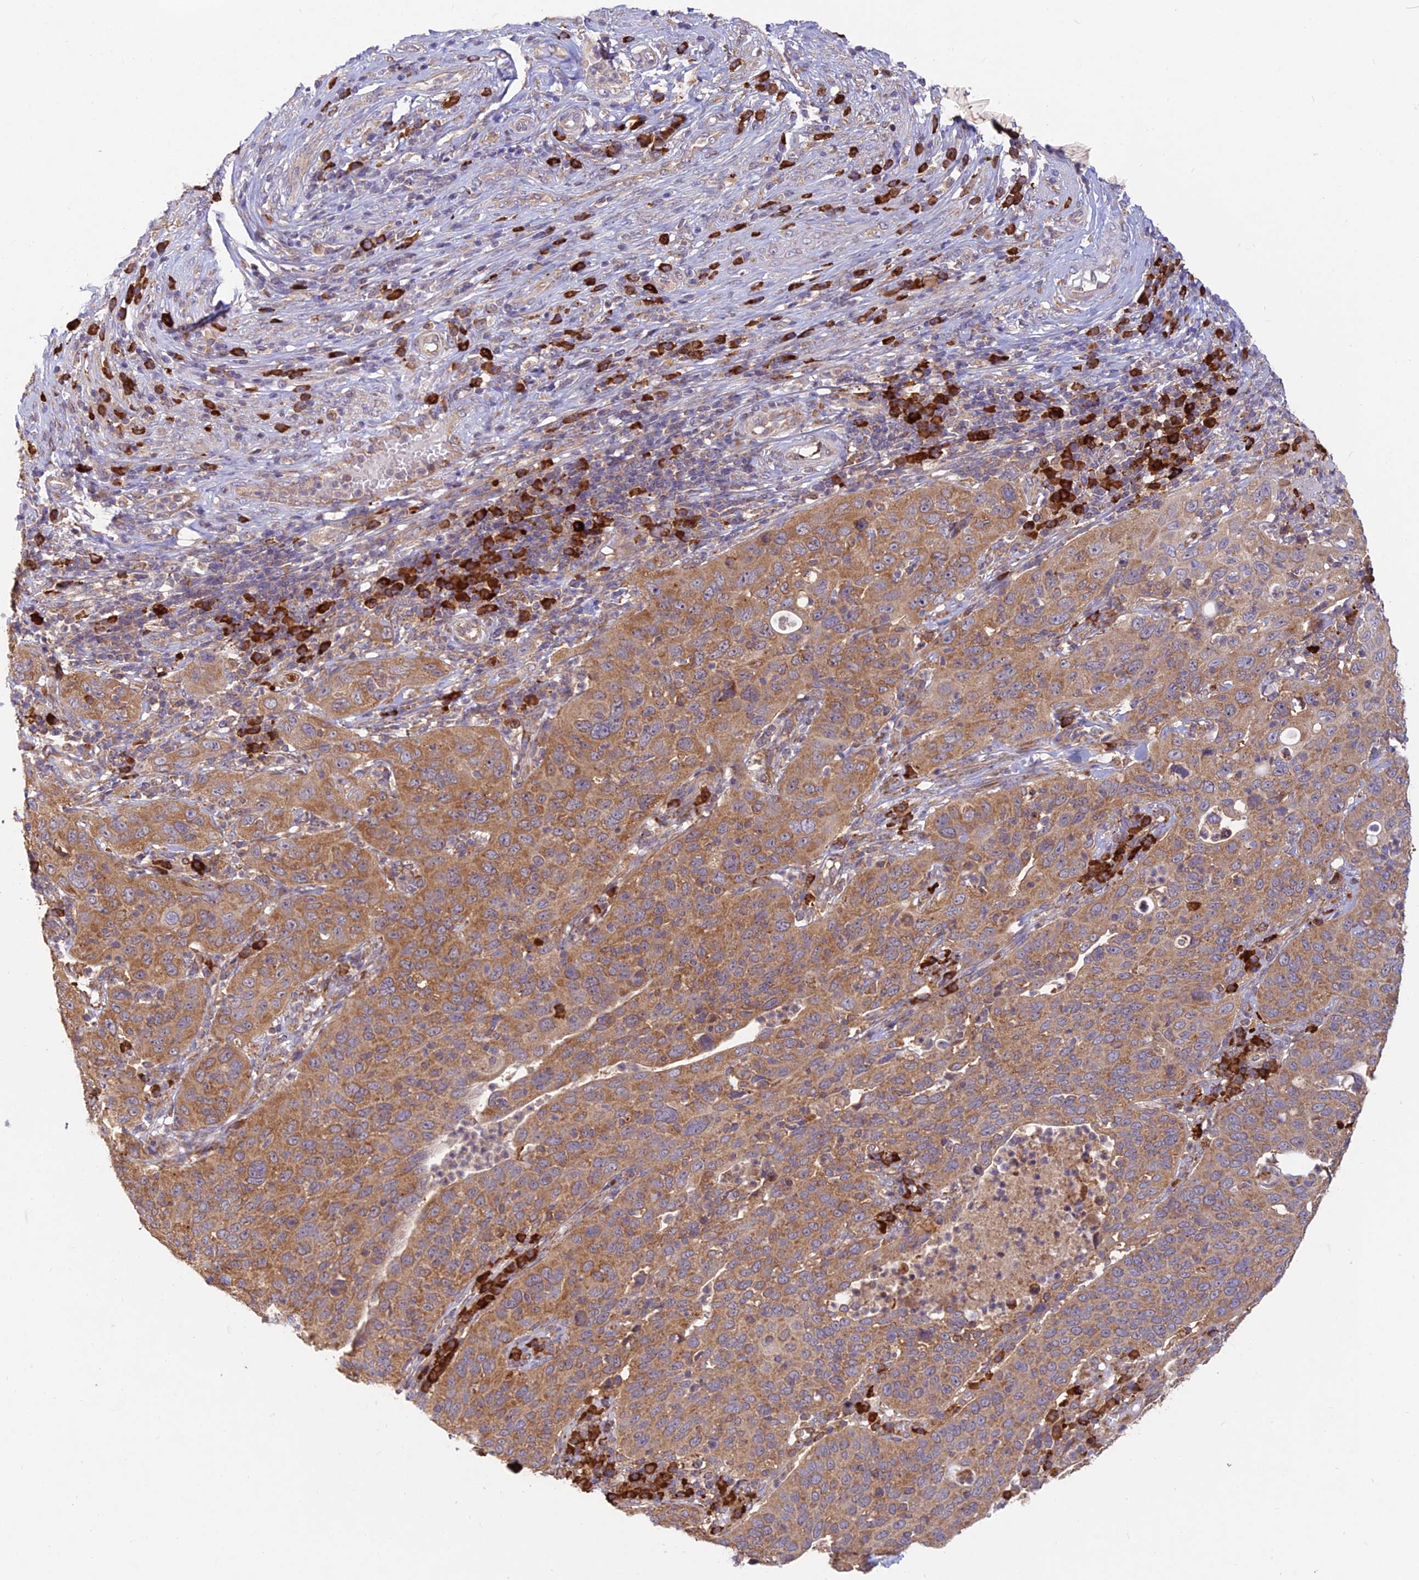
{"staining": {"intensity": "moderate", "quantity": ">75%", "location": "cytoplasmic/membranous"}, "tissue": "cervical cancer", "cell_type": "Tumor cells", "image_type": "cancer", "snomed": [{"axis": "morphology", "description": "Squamous cell carcinoma, NOS"}, {"axis": "topography", "description": "Cervix"}], "caption": "Moderate cytoplasmic/membranous expression for a protein is present in about >75% of tumor cells of cervical cancer using immunohistochemistry.", "gene": "NXNL2", "patient": {"sex": "female", "age": 36}}